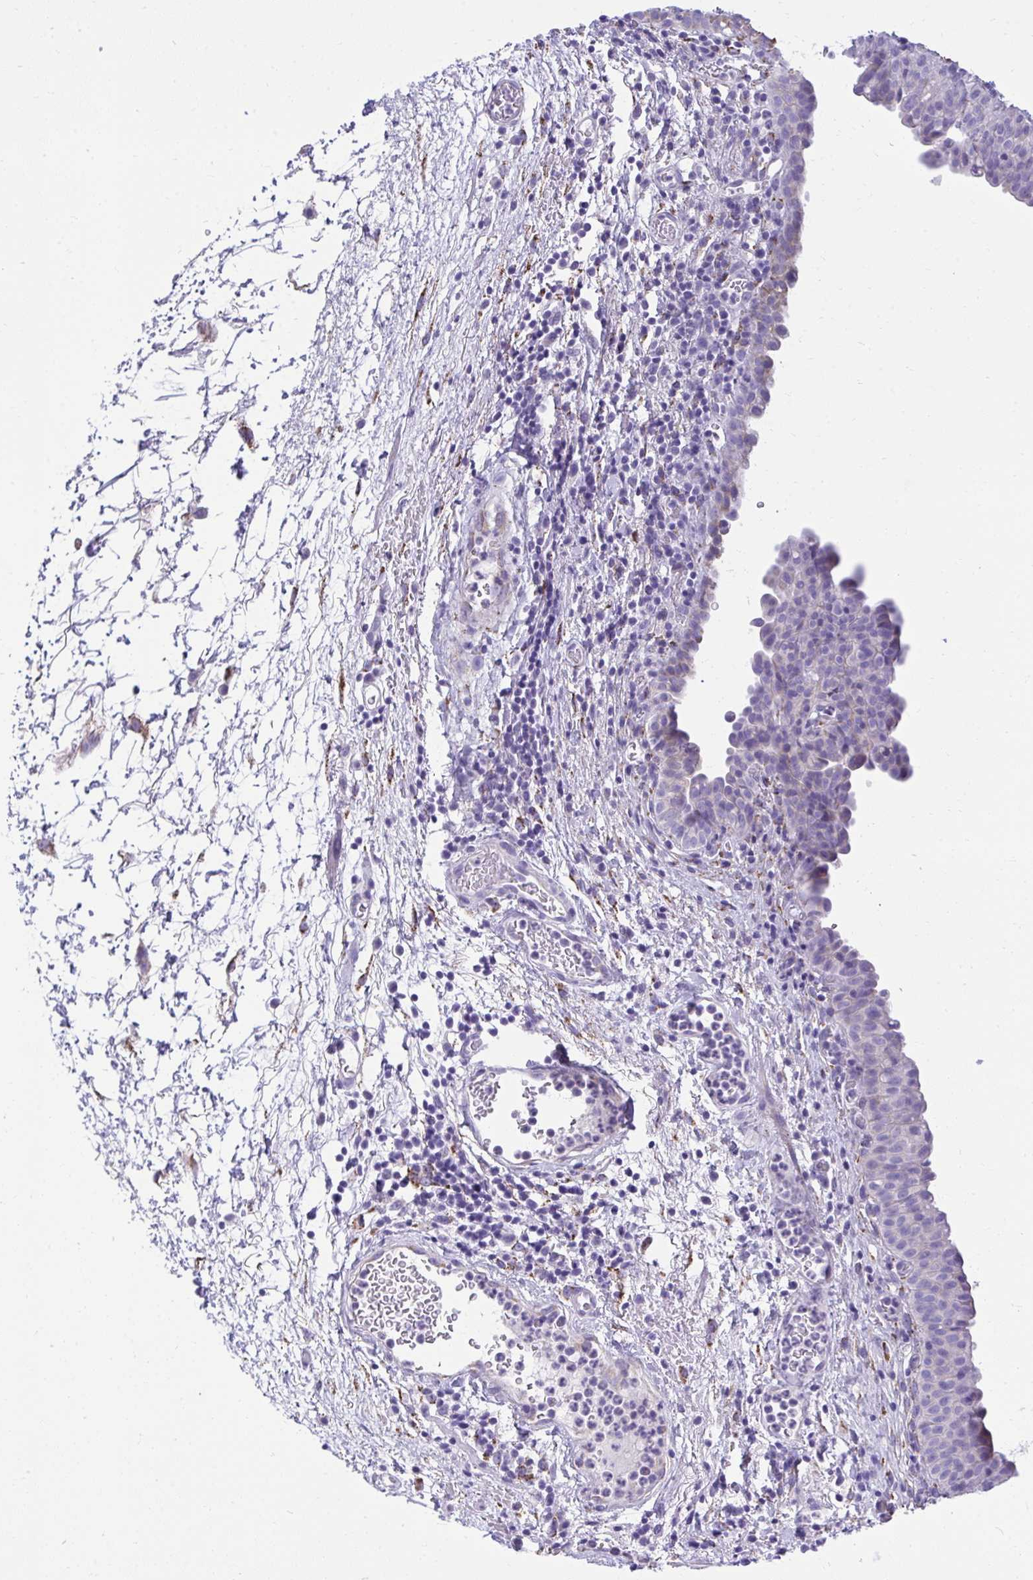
{"staining": {"intensity": "negative", "quantity": "none", "location": "none"}, "tissue": "urinary bladder", "cell_type": "Urothelial cells", "image_type": "normal", "snomed": [{"axis": "morphology", "description": "Normal tissue, NOS"}, {"axis": "morphology", "description": "Inflammation, NOS"}, {"axis": "topography", "description": "Urinary bladder"}], "caption": "Micrograph shows no significant protein staining in urothelial cells of unremarkable urinary bladder. (Immunohistochemistry (ihc), brightfield microscopy, high magnification).", "gene": "AIG1", "patient": {"sex": "male", "age": 57}}